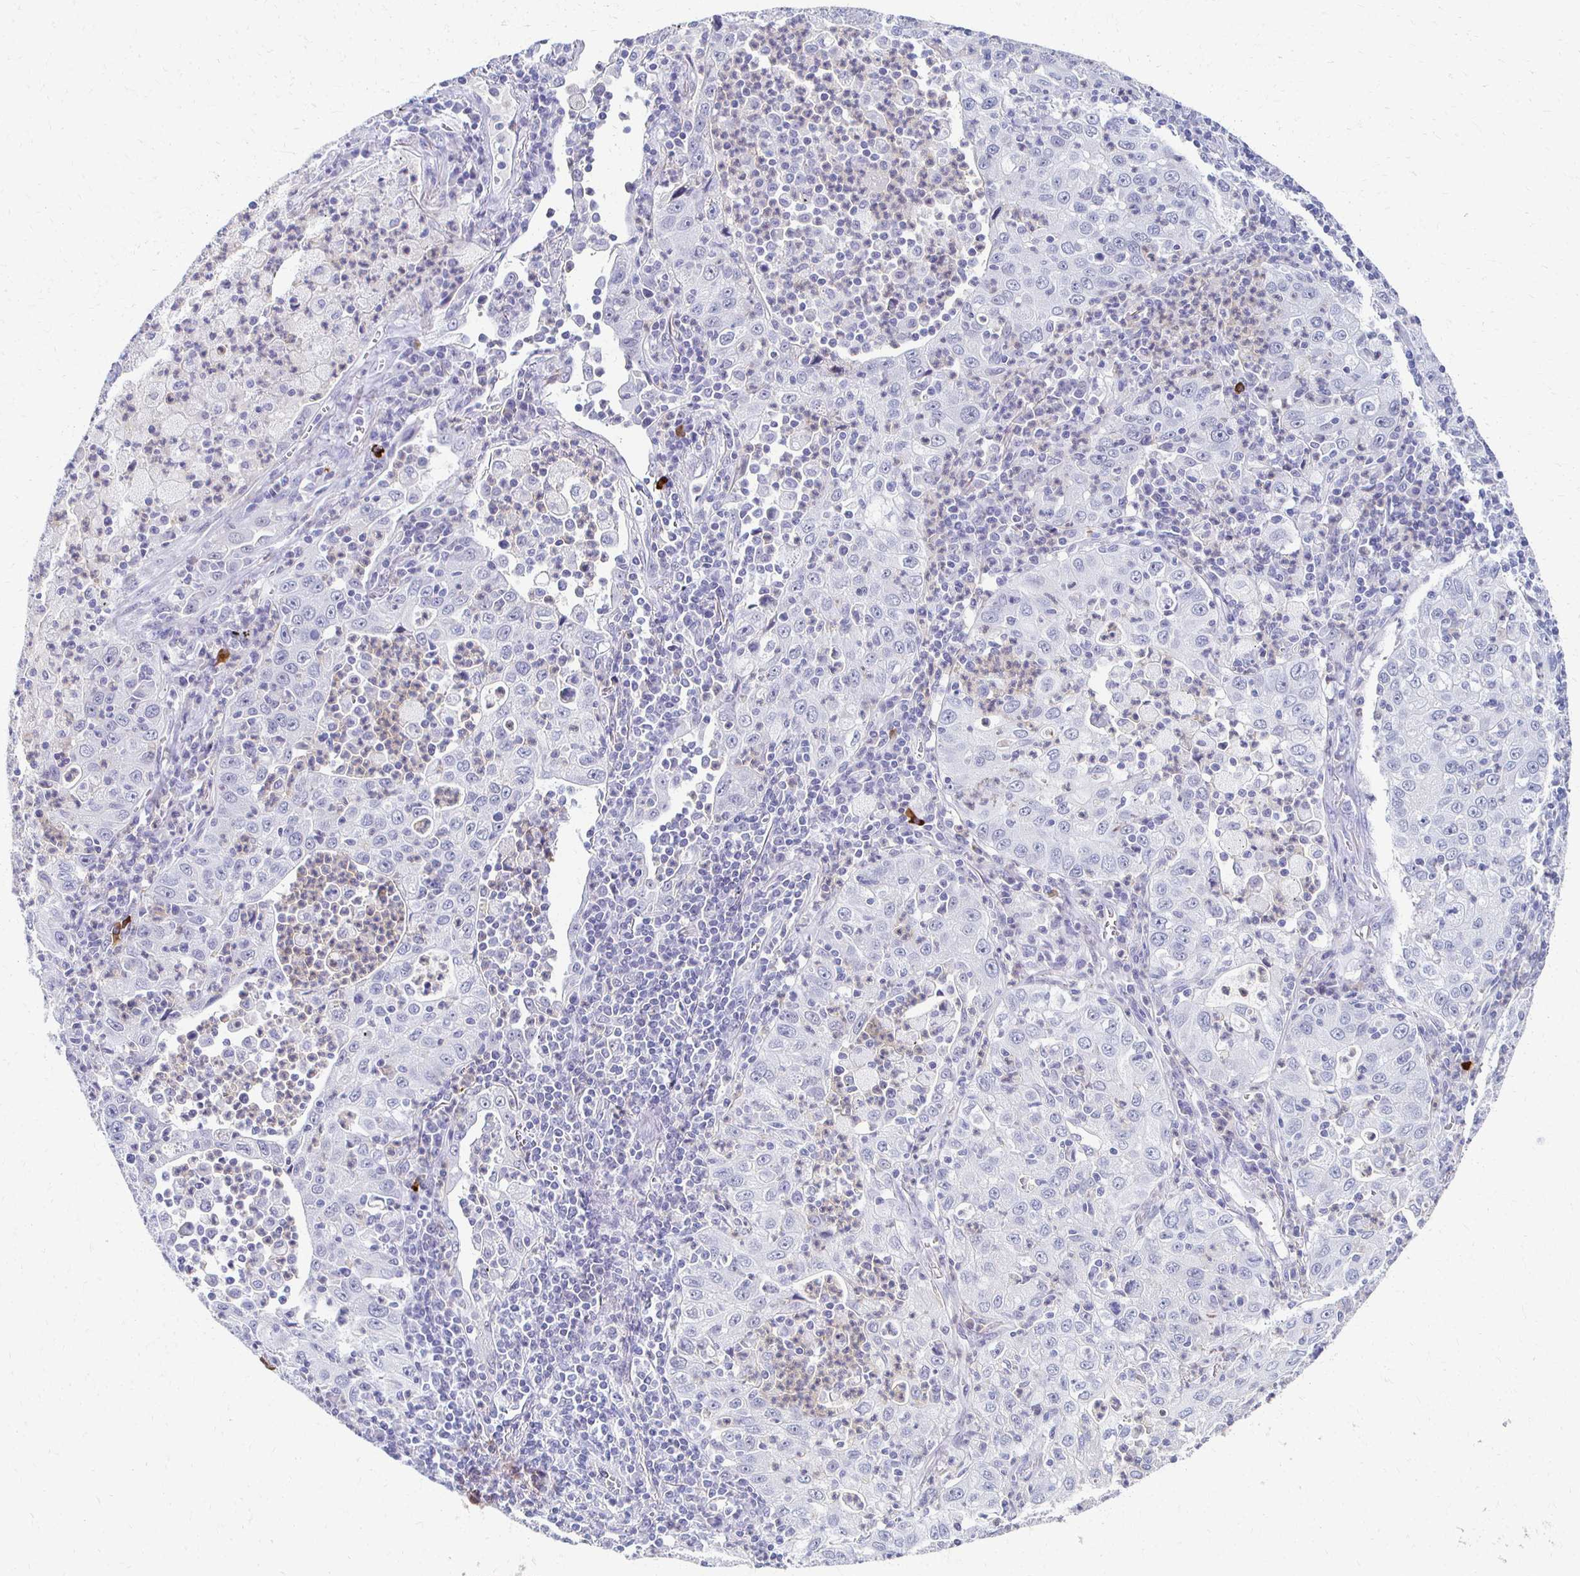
{"staining": {"intensity": "negative", "quantity": "none", "location": "none"}, "tissue": "lung cancer", "cell_type": "Tumor cells", "image_type": "cancer", "snomed": [{"axis": "morphology", "description": "Squamous cell carcinoma, NOS"}, {"axis": "topography", "description": "Lung"}], "caption": "Immunohistochemistry (IHC) photomicrograph of squamous cell carcinoma (lung) stained for a protein (brown), which exhibits no positivity in tumor cells.", "gene": "CXCR2", "patient": {"sex": "male", "age": 71}}